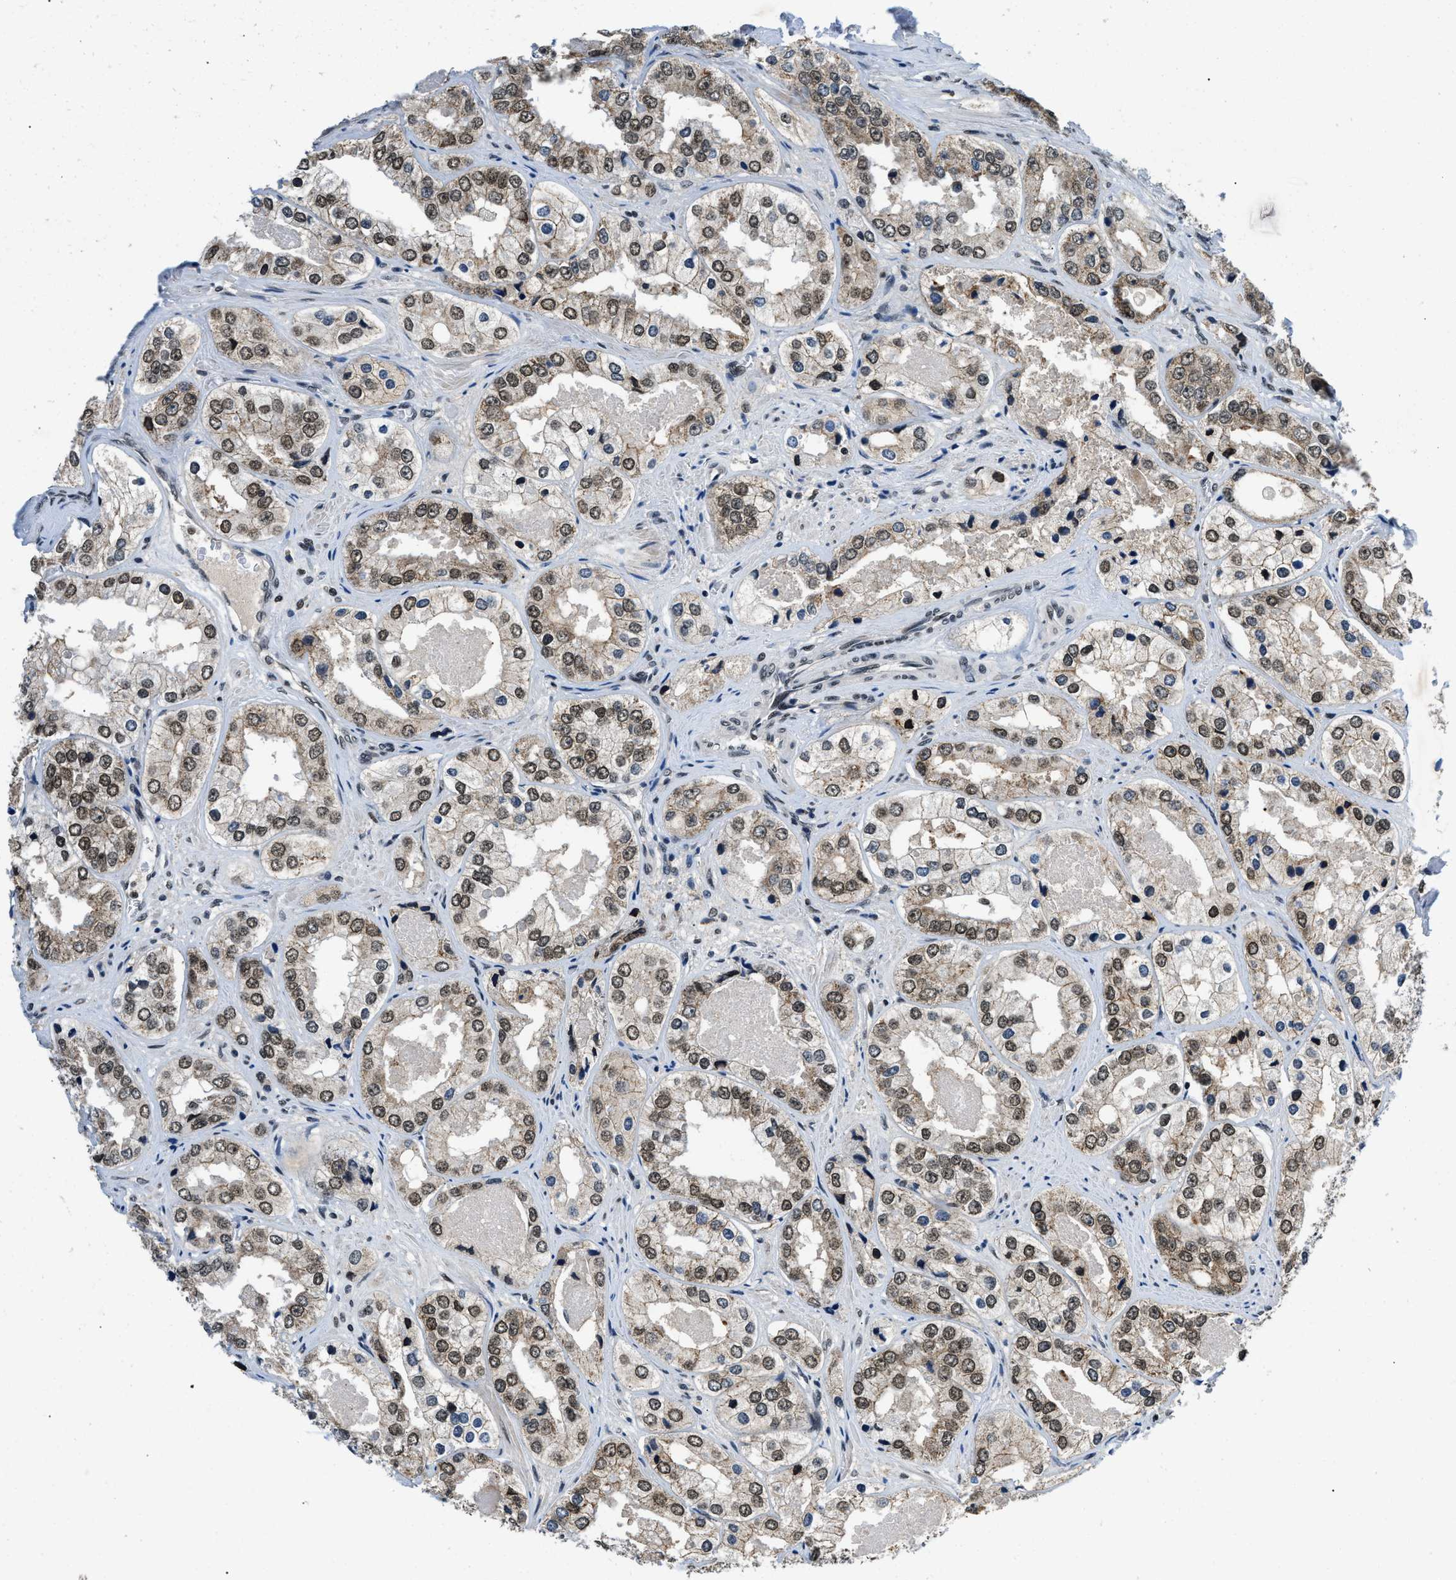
{"staining": {"intensity": "moderate", "quantity": ">75%", "location": "nuclear"}, "tissue": "prostate cancer", "cell_type": "Tumor cells", "image_type": "cancer", "snomed": [{"axis": "morphology", "description": "Adenocarcinoma, High grade"}, {"axis": "topography", "description": "Prostate"}], "caption": "A high-resolution micrograph shows immunohistochemistry staining of adenocarcinoma (high-grade) (prostate), which reveals moderate nuclear positivity in about >75% of tumor cells.", "gene": "KDM3B", "patient": {"sex": "male", "age": 61}}